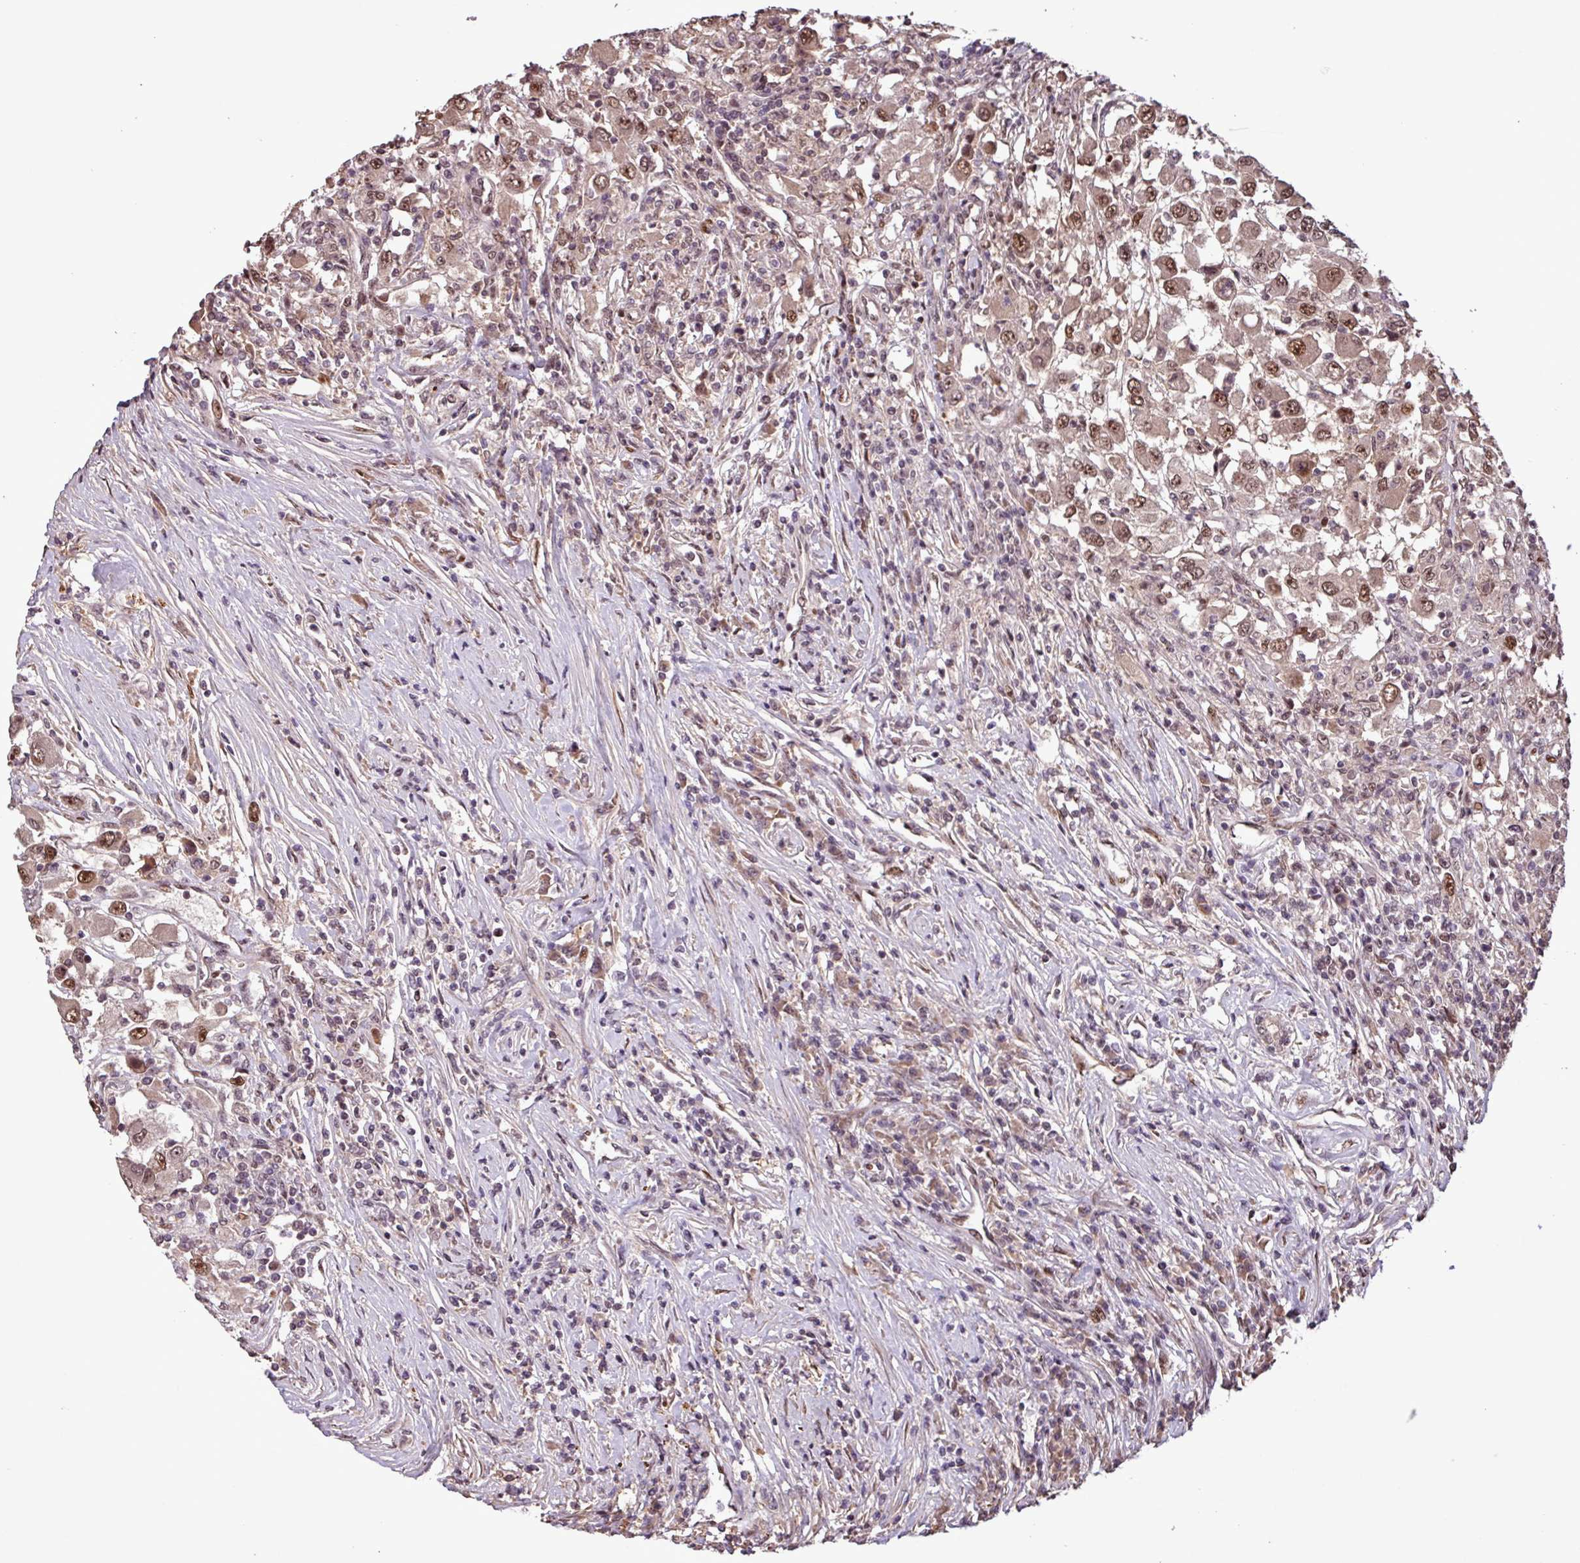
{"staining": {"intensity": "moderate", "quantity": ">75%", "location": "nuclear"}, "tissue": "renal cancer", "cell_type": "Tumor cells", "image_type": "cancer", "snomed": [{"axis": "morphology", "description": "Adenocarcinoma, NOS"}, {"axis": "topography", "description": "Kidney"}], "caption": "Immunohistochemistry micrograph of neoplastic tissue: human renal cancer stained using immunohistochemistry (IHC) reveals medium levels of moderate protein expression localized specifically in the nuclear of tumor cells, appearing as a nuclear brown color.", "gene": "SLC22A24", "patient": {"sex": "female", "age": 67}}